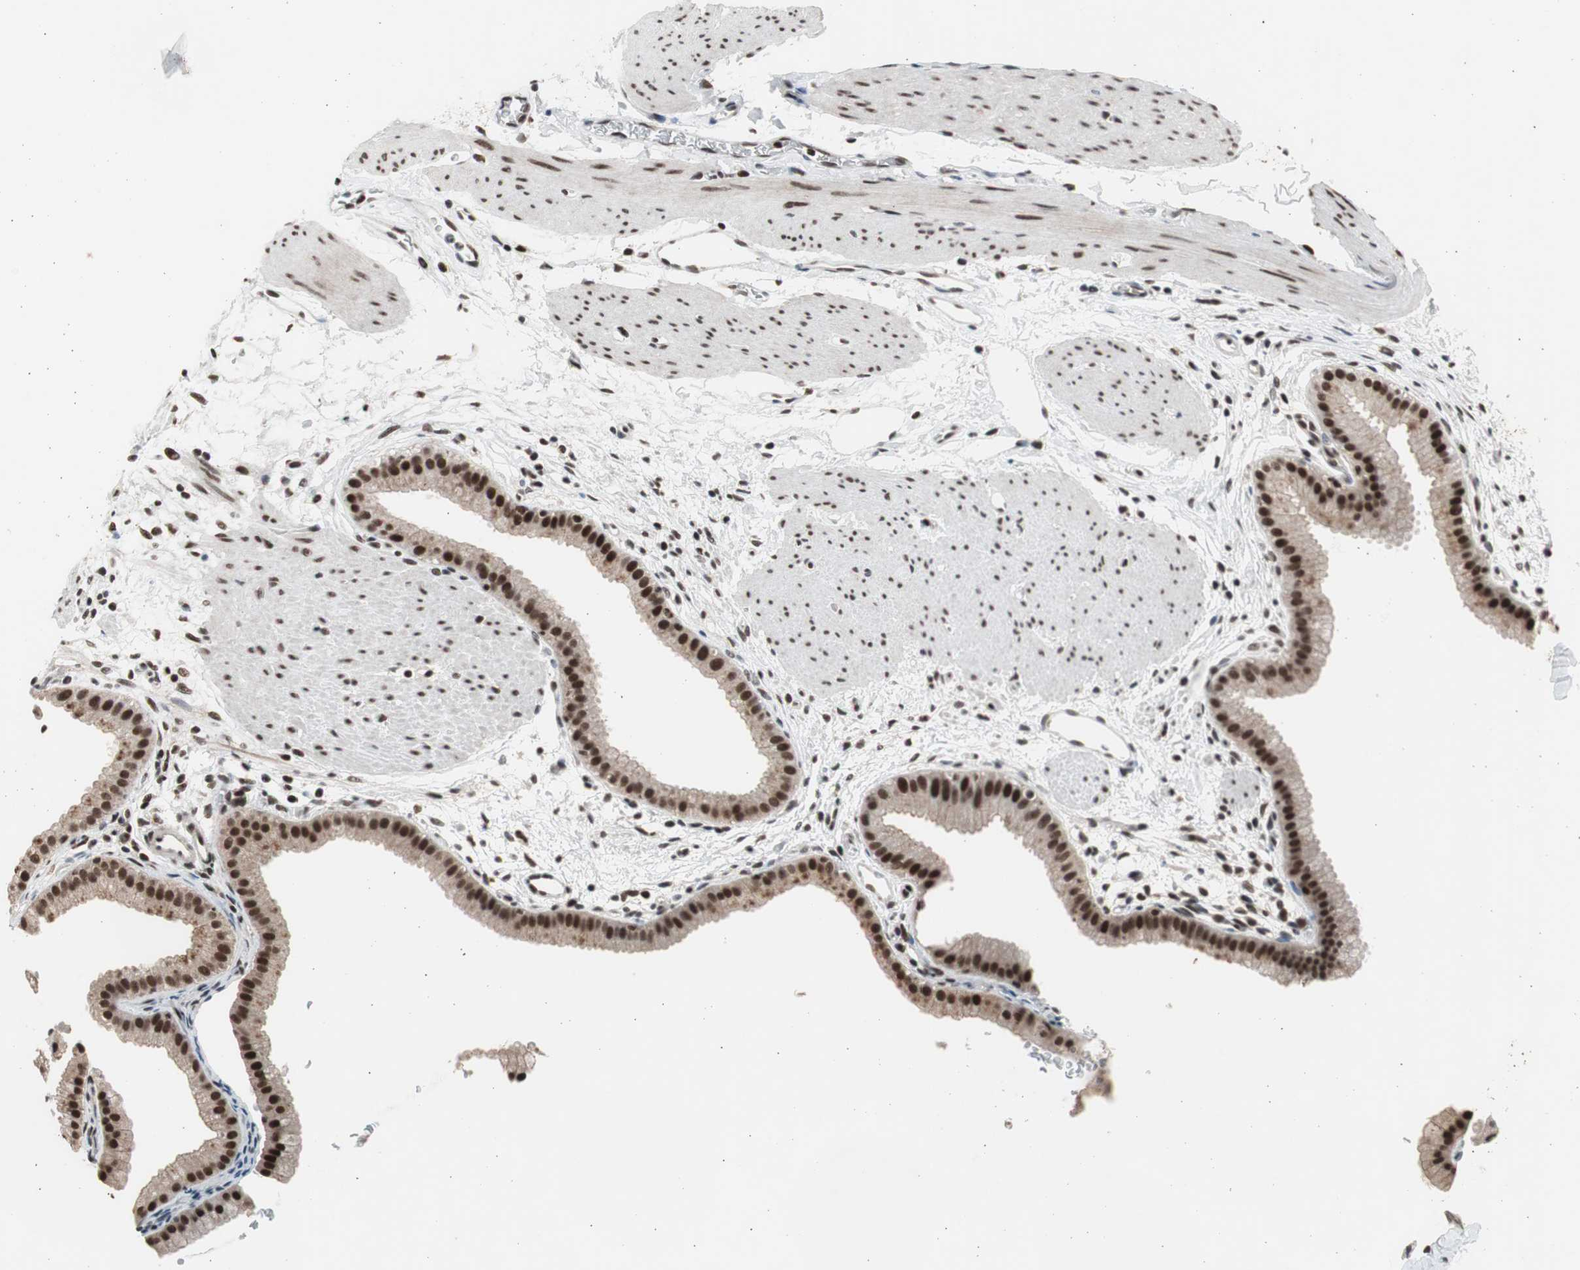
{"staining": {"intensity": "strong", "quantity": ">75%", "location": "nuclear"}, "tissue": "gallbladder", "cell_type": "Glandular cells", "image_type": "normal", "snomed": [{"axis": "morphology", "description": "Normal tissue, NOS"}, {"axis": "topography", "description": "Gallbladder"}], "caption": "Immunohistochemistry (IHC) of unremarkable human gallbladder reveals high levels of strong nuclear staining in about >75% of glandular cells.", "gene": "RPA1", "patient": {"sex": "female", "age": 64}}